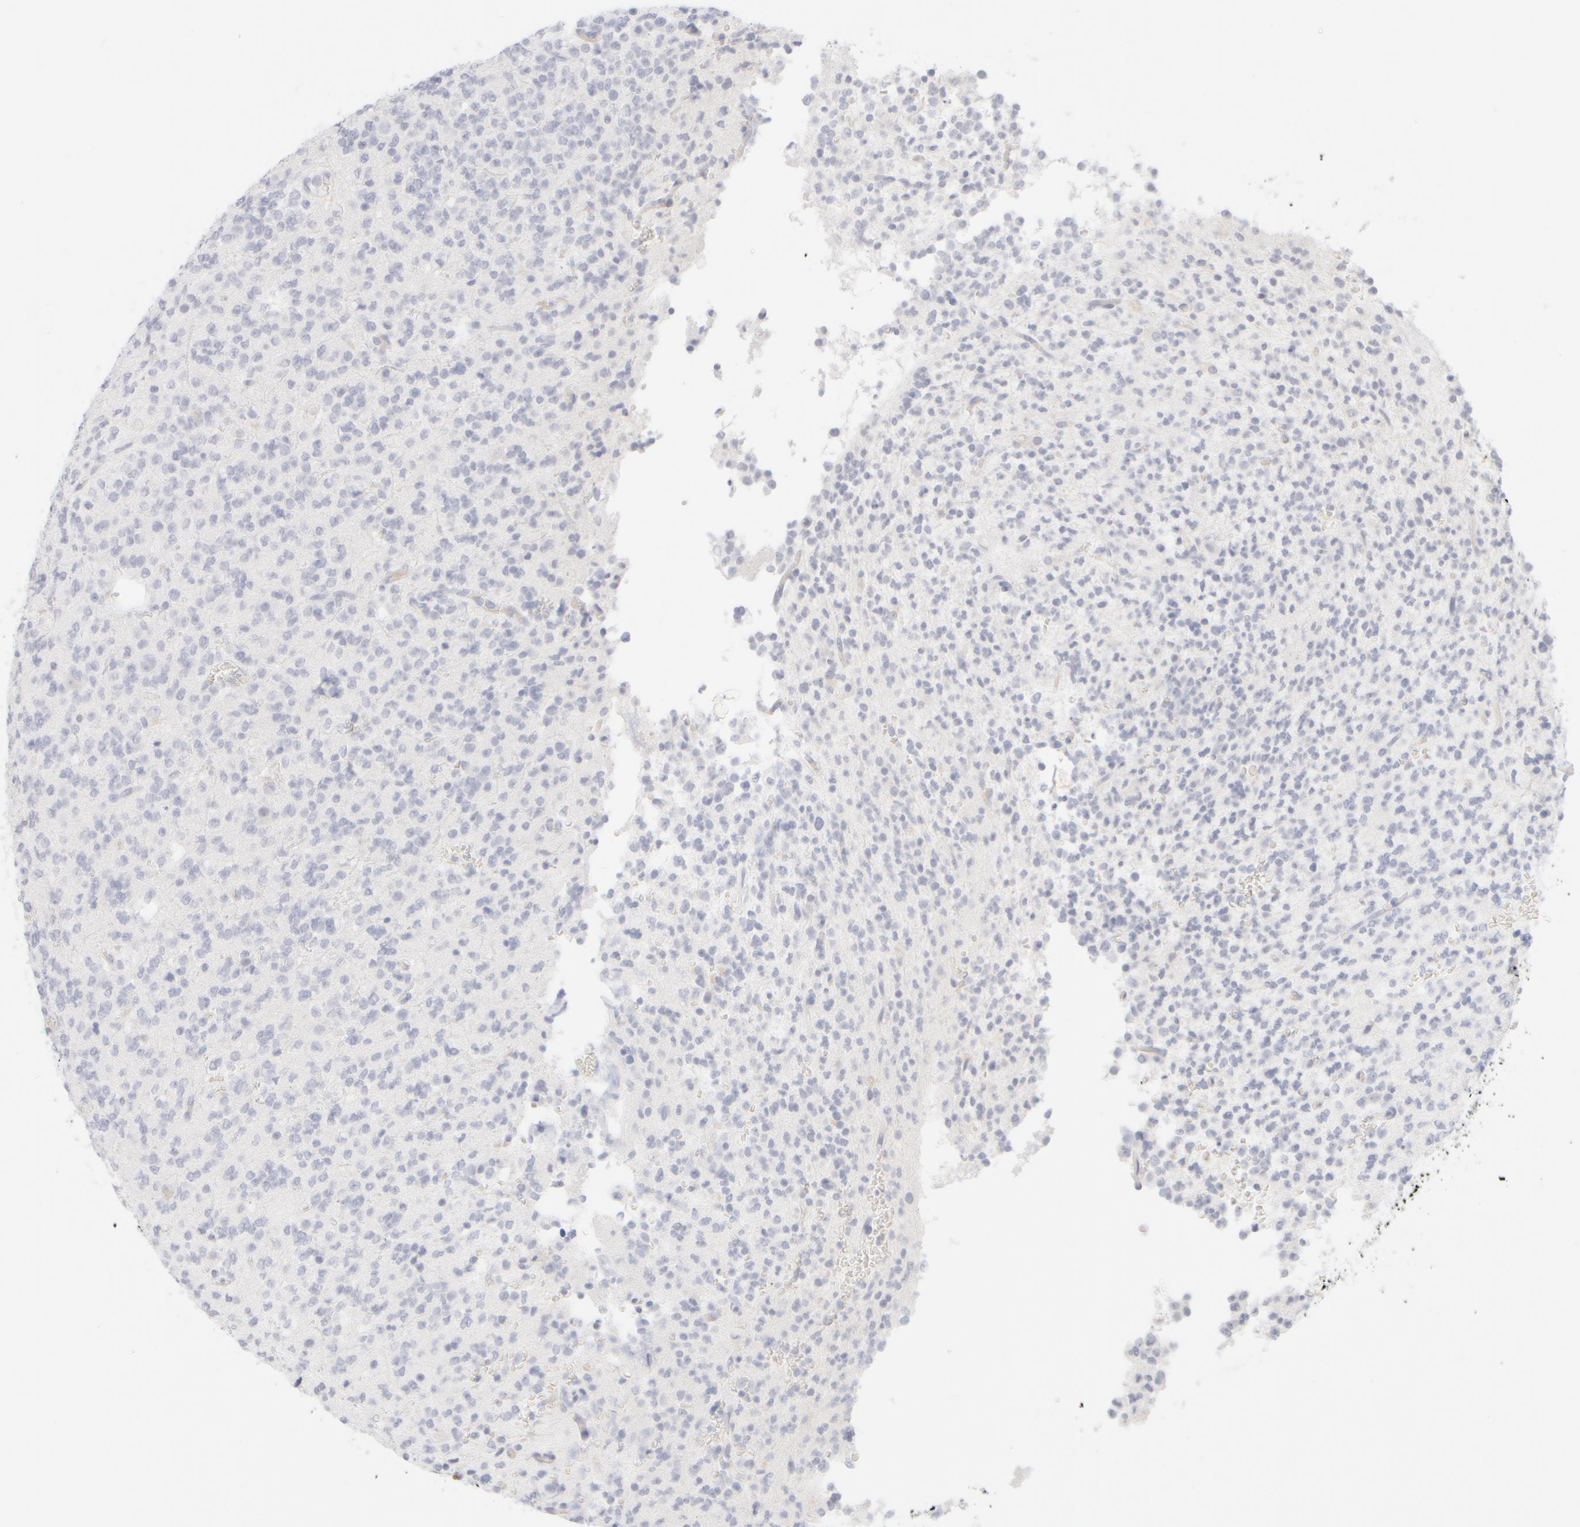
{"staining": {"intensity": "negative", "quantity": "none", "location": "none"}, "tissue": "glioma", "cell_type": "Tumor cells", "image_type": "cancer", "snomed": [{"axis": "morphology", "description": "Glioma, malignant, Low grade"}, {"axis": "topography", "description": "Brain"}], "caption": "Immunohistochemical staining of human malignant glioma (low-grade) reveals no significant expression in tumor cells.", "gene": "KRT15", "patient": {"sex": "male", "age": 38}}